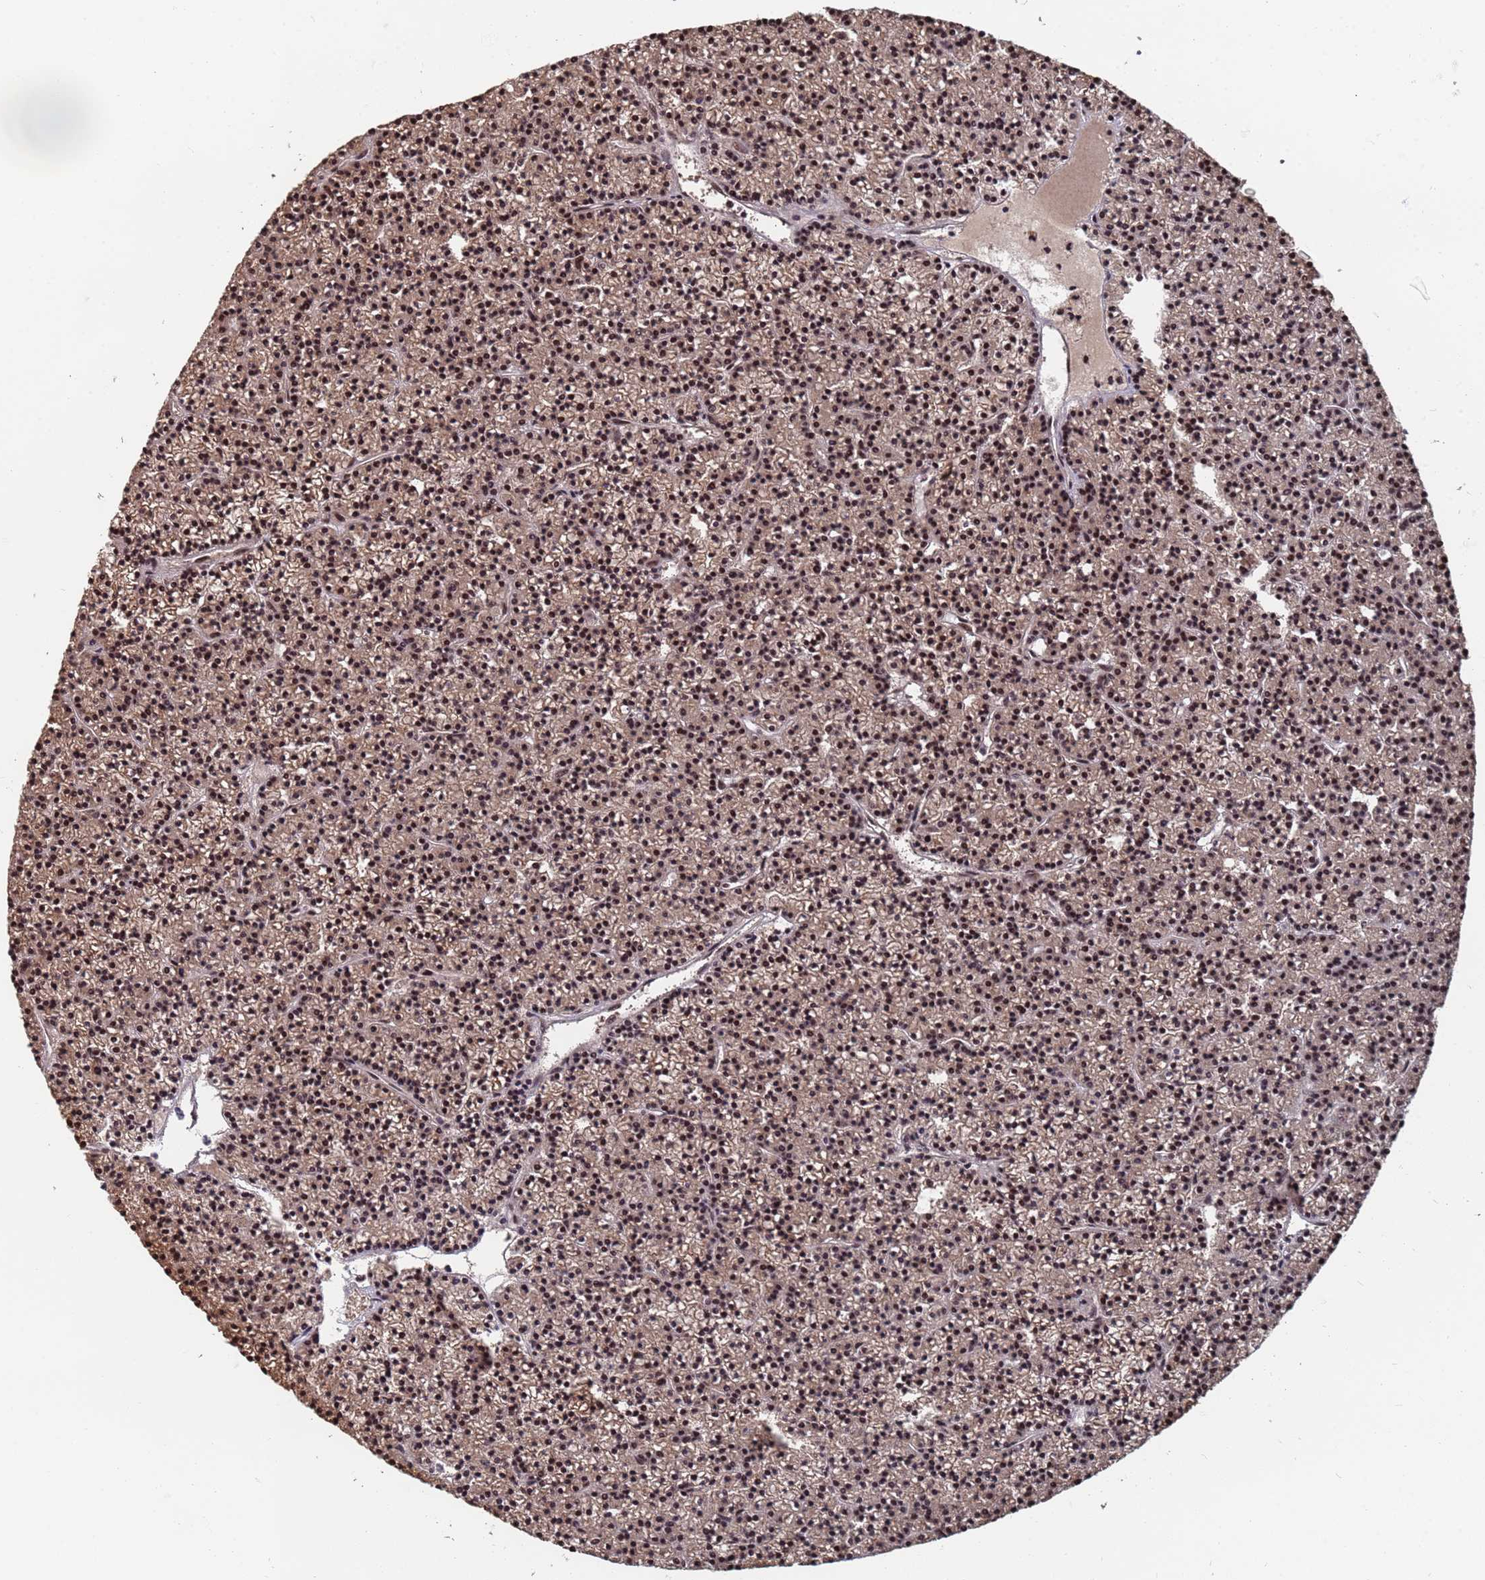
{"staining": {"intensity": "moderate", "quantity": ">75%", "location": "cytoplasmic/membranous,nuclear"}, "tissue": "parathyroid gland", "cell_type": "Glandular cells", "image_type": "normal", "snomed": [{"axis": "morphology", "description": "Normal tissue, NOS"}, {"axis": "topography", "description": "Parathyroid gland"}], "caption": "Immunohistochemistry (DAB (3,3'-diaminobenzidine)) staining of normal human parathyroid gland exhibits moderate cytoplasmic/membranous,nuclear protein expression in about >75% of glandular cells.", "gene": "SF3B2", "patient": {"sex": "female", "age": 45}}